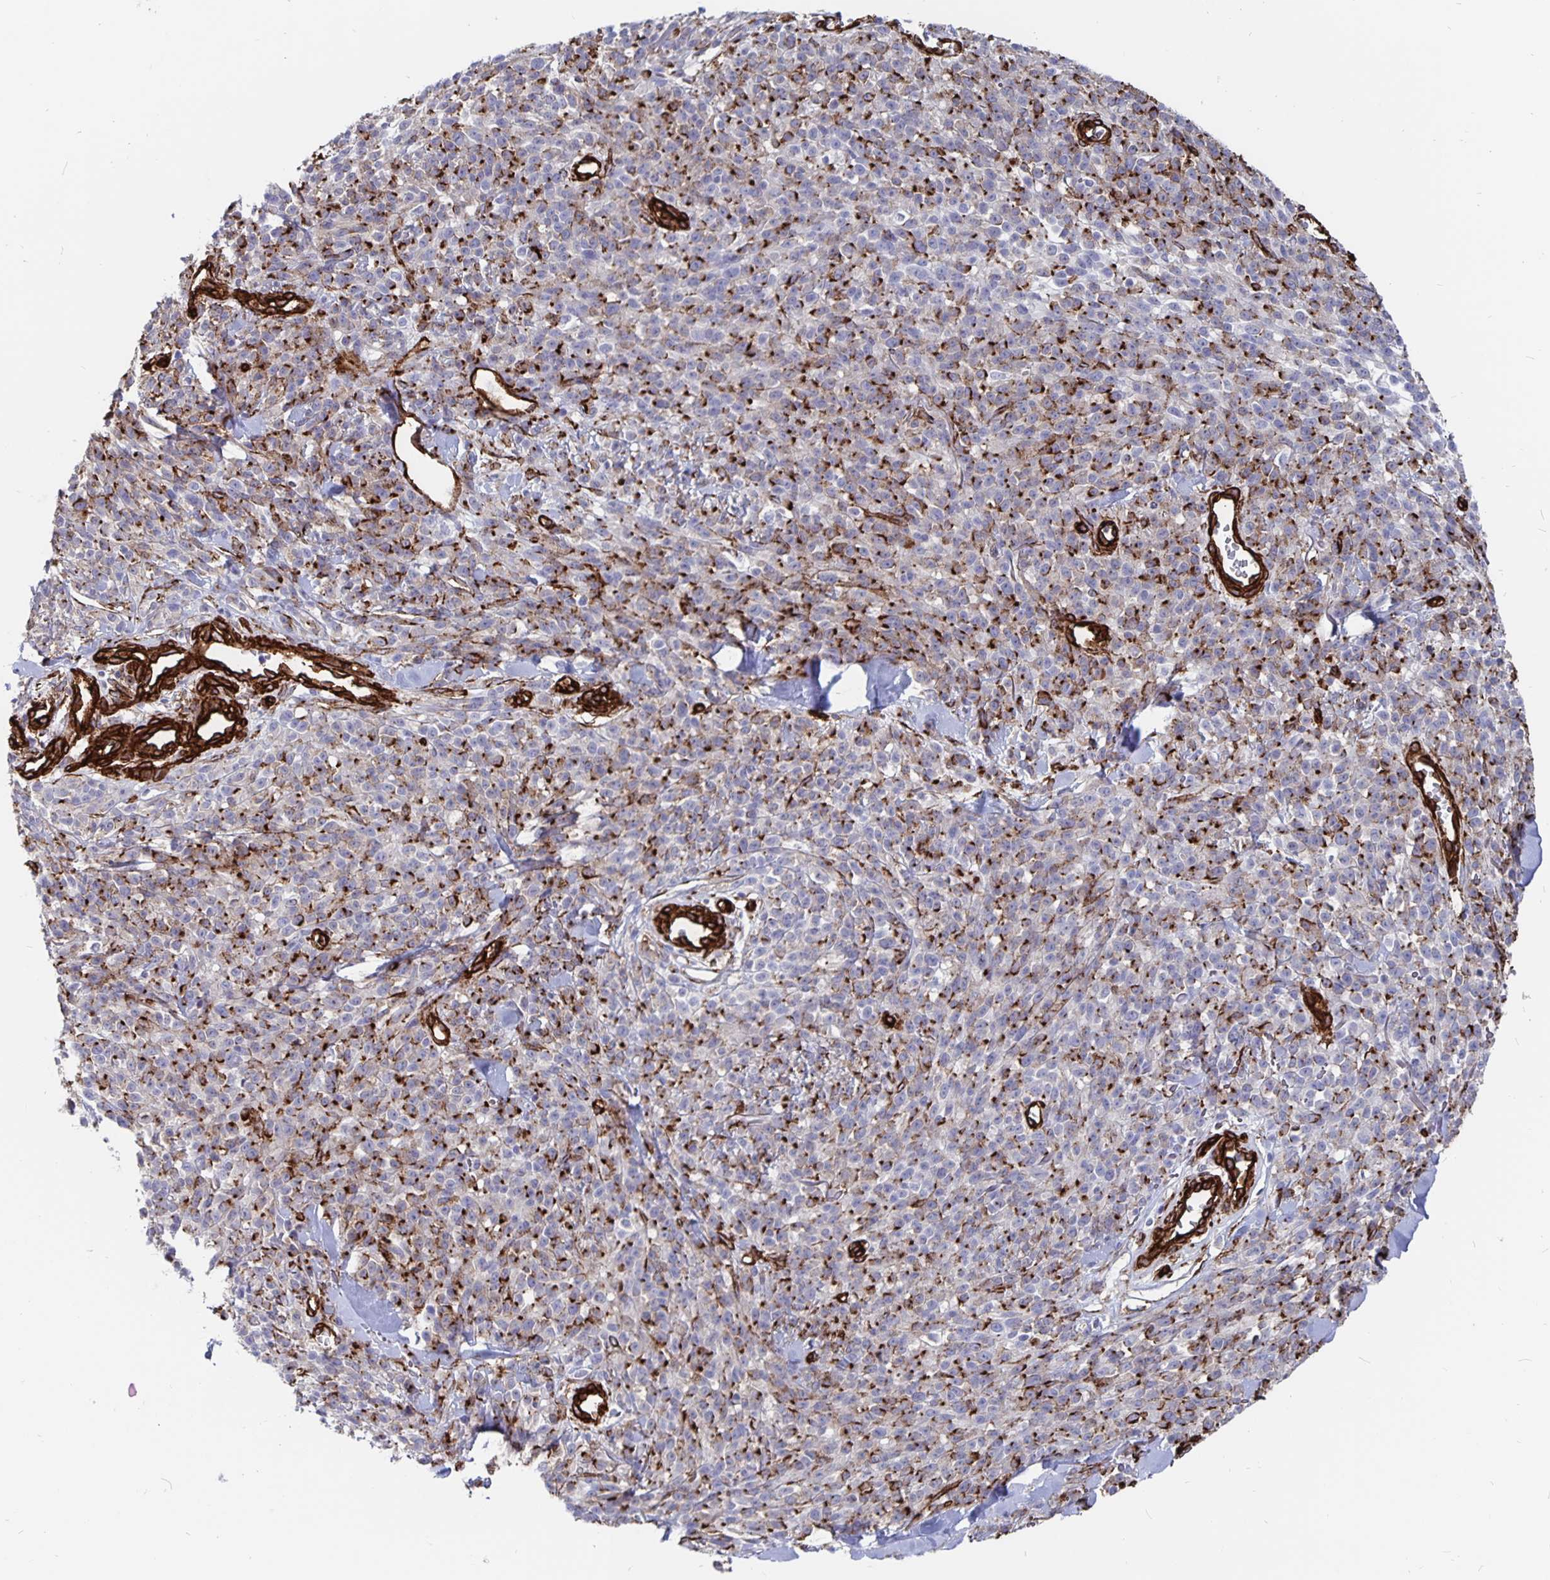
{"staining": {"intensity": "moderate", "quantity": "<25%", "location": "cytoplasmic/membranous"}, "tissue": "melanoma", "cell_type": "Tumor cells", "image_type": "cancer", "snomed": [{"axis": "morphology", "description": "Malignant melanoma, NOS"}, {"axis": "topography", "description": "Skin"}, {"axis": "topography", "description": "Skin of trunk"}], "caption": "Protein analysis of malignant melanoma tissue exhibits moderate cytoplasmic/membranous expression in about <25% of tumor cells.", "gene": "DCHS2", "patient": {"sex": "male", "age": 74}}